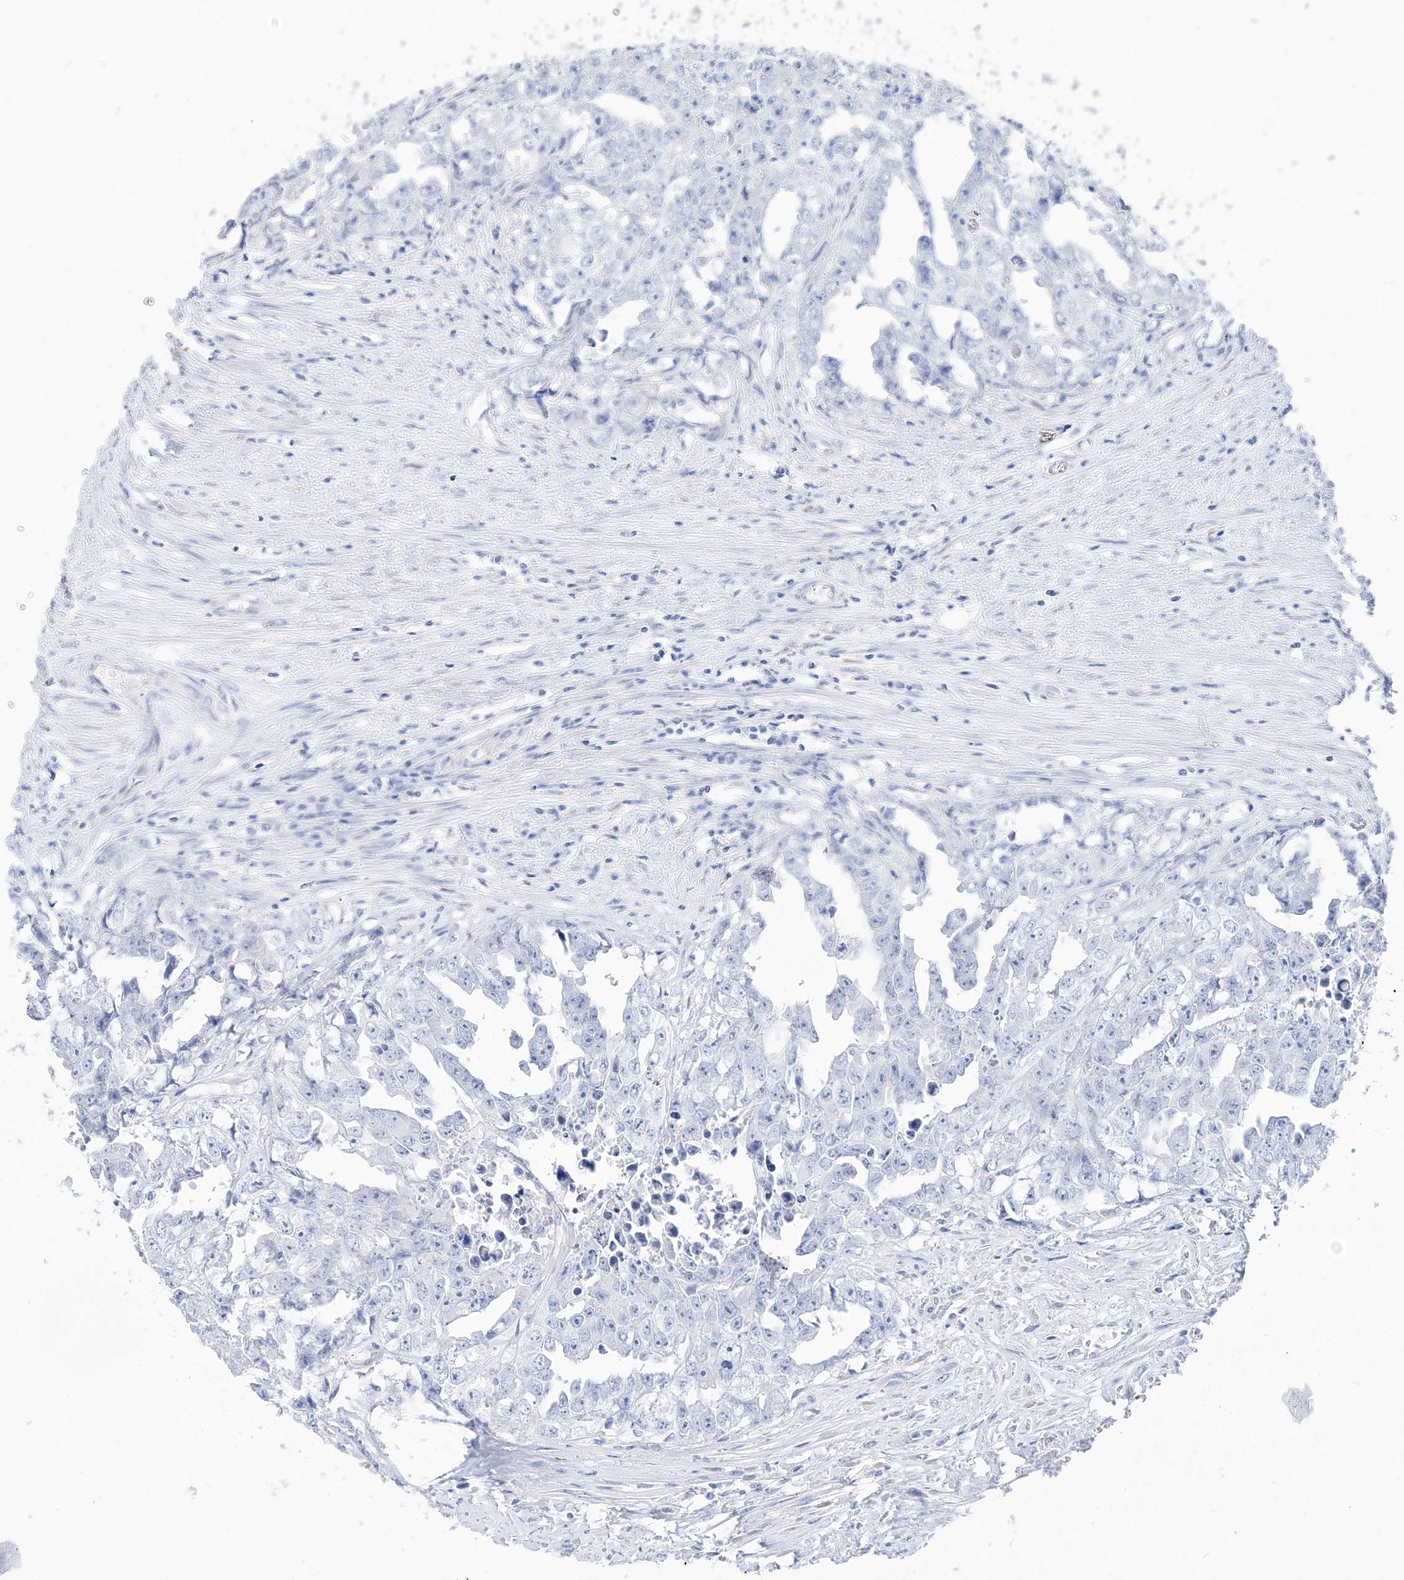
{"staining": {"intensity": "moderate", "quantity": "<25%", "location": "nuclear"}, "tissue": "testis cancer", "cell_type": "Tumor cells", "image_type": "cancer", "snomed": [{"axis": "morphology", "description": "Seminoma, NOS"}, {"axis": "morphology", "description": "Carcinoma, Embryonal, NOS"}, {"axis": "topography", "description": "Testis"}], "caption": "Approximately <25% of tumor cells in human testis cancer (embryonal carcinoma) display moderate nuclear protein positivity as visualized by brown immunohistochemical staining.", "gene": "TSPYL6", "patient": {"sex": "male", "age": 43}}